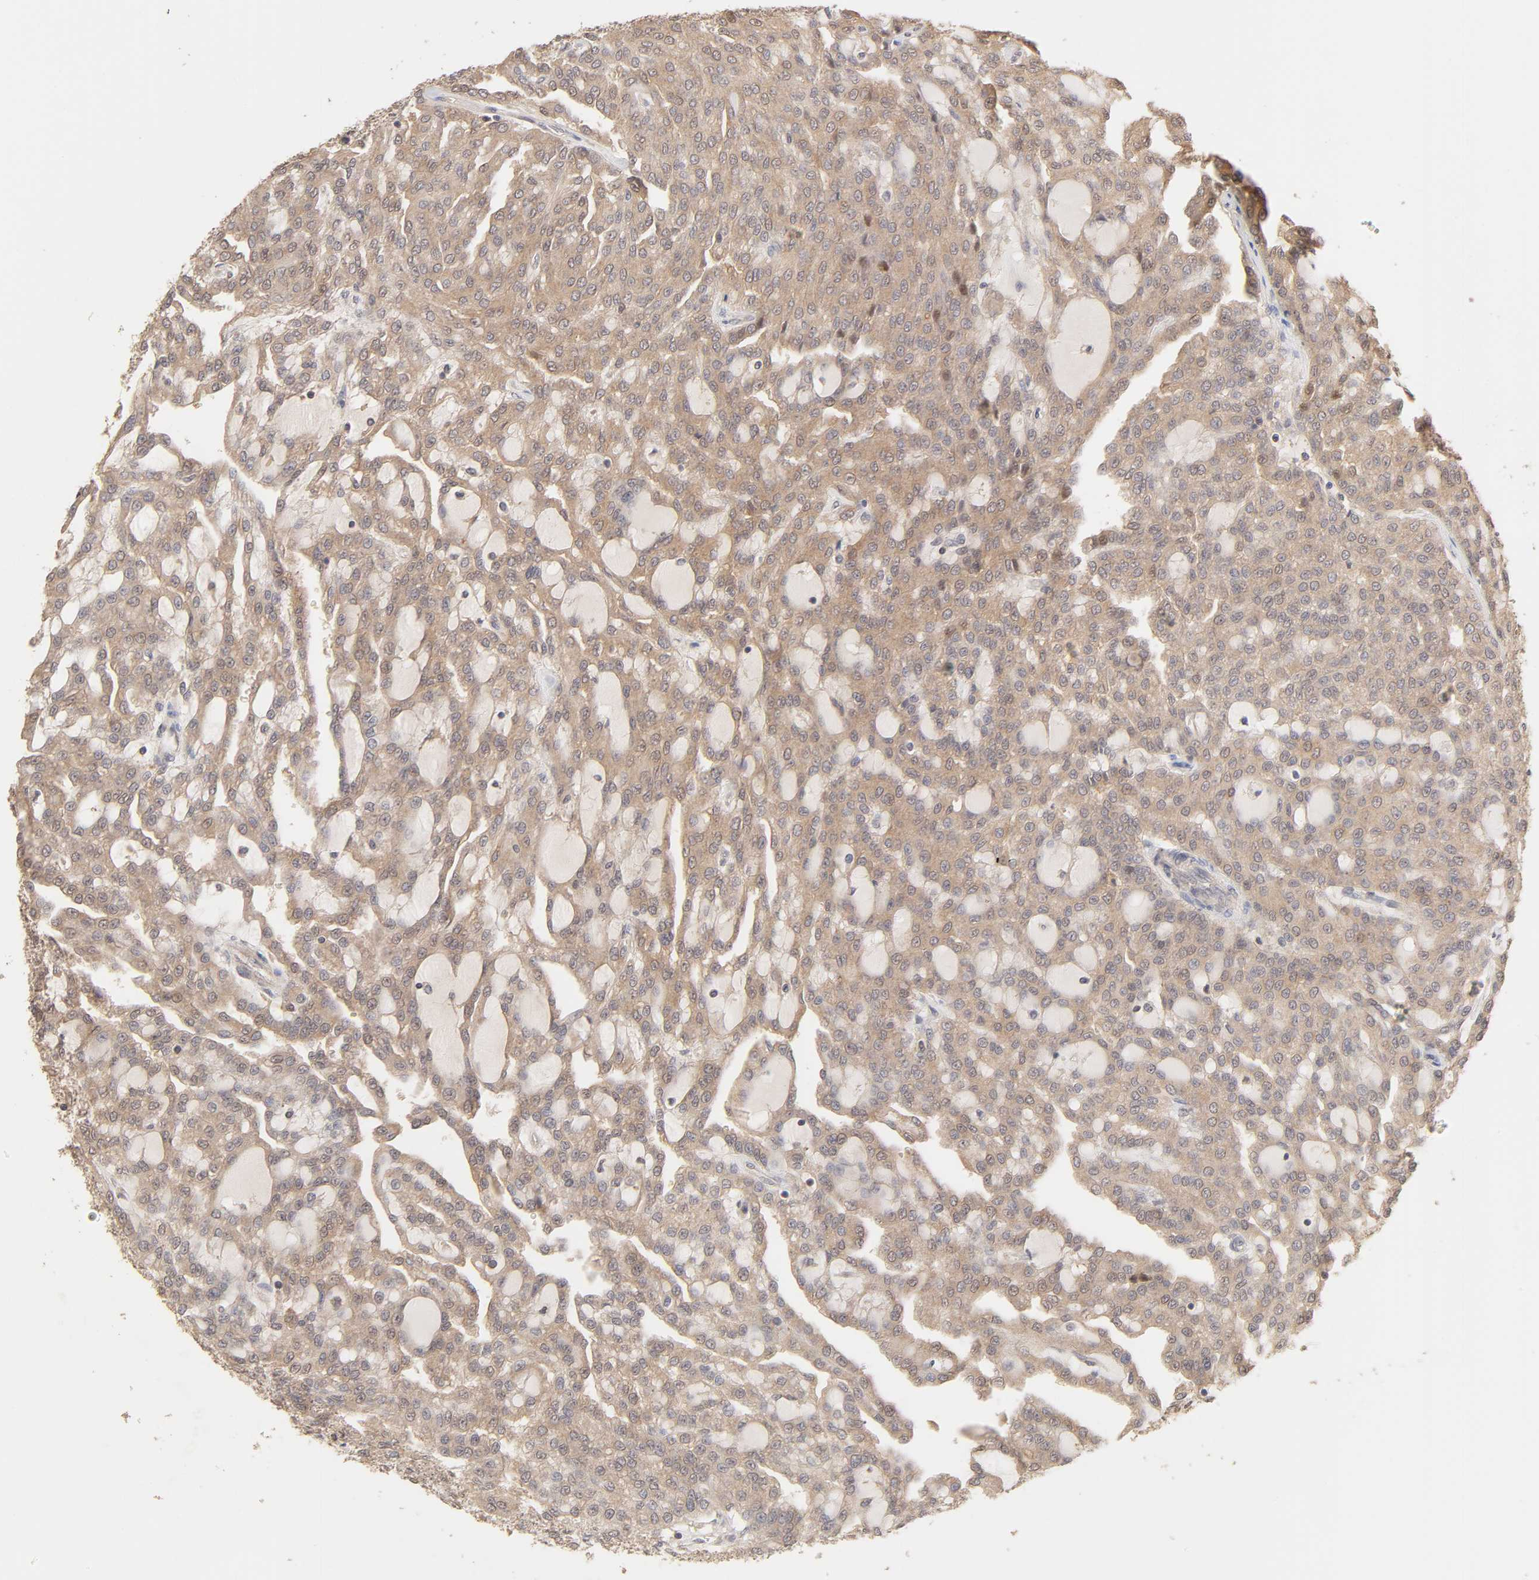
{"staining": {"intensity": "weak", "quantity": ">75%", "location": "cytoplasmic/membranous"}, "tissue": "renal cancer", "cell_type": "Tumor cells", "image_type": "cancer", "snomed": [{"axis": "morphology", "description": "Adenocarcinoma, NOS"}, {"axis": "topography", "description": "Kidney"}], "caption": "There is low levels of weak cytoplasmic/membranous positivity in tumor cells of renal adenocarcinoma, as demonstrated by immunohistochemical staining (brown color).", "gene": "AP1G2", "patient": {"sex": "male", "age": 63}}